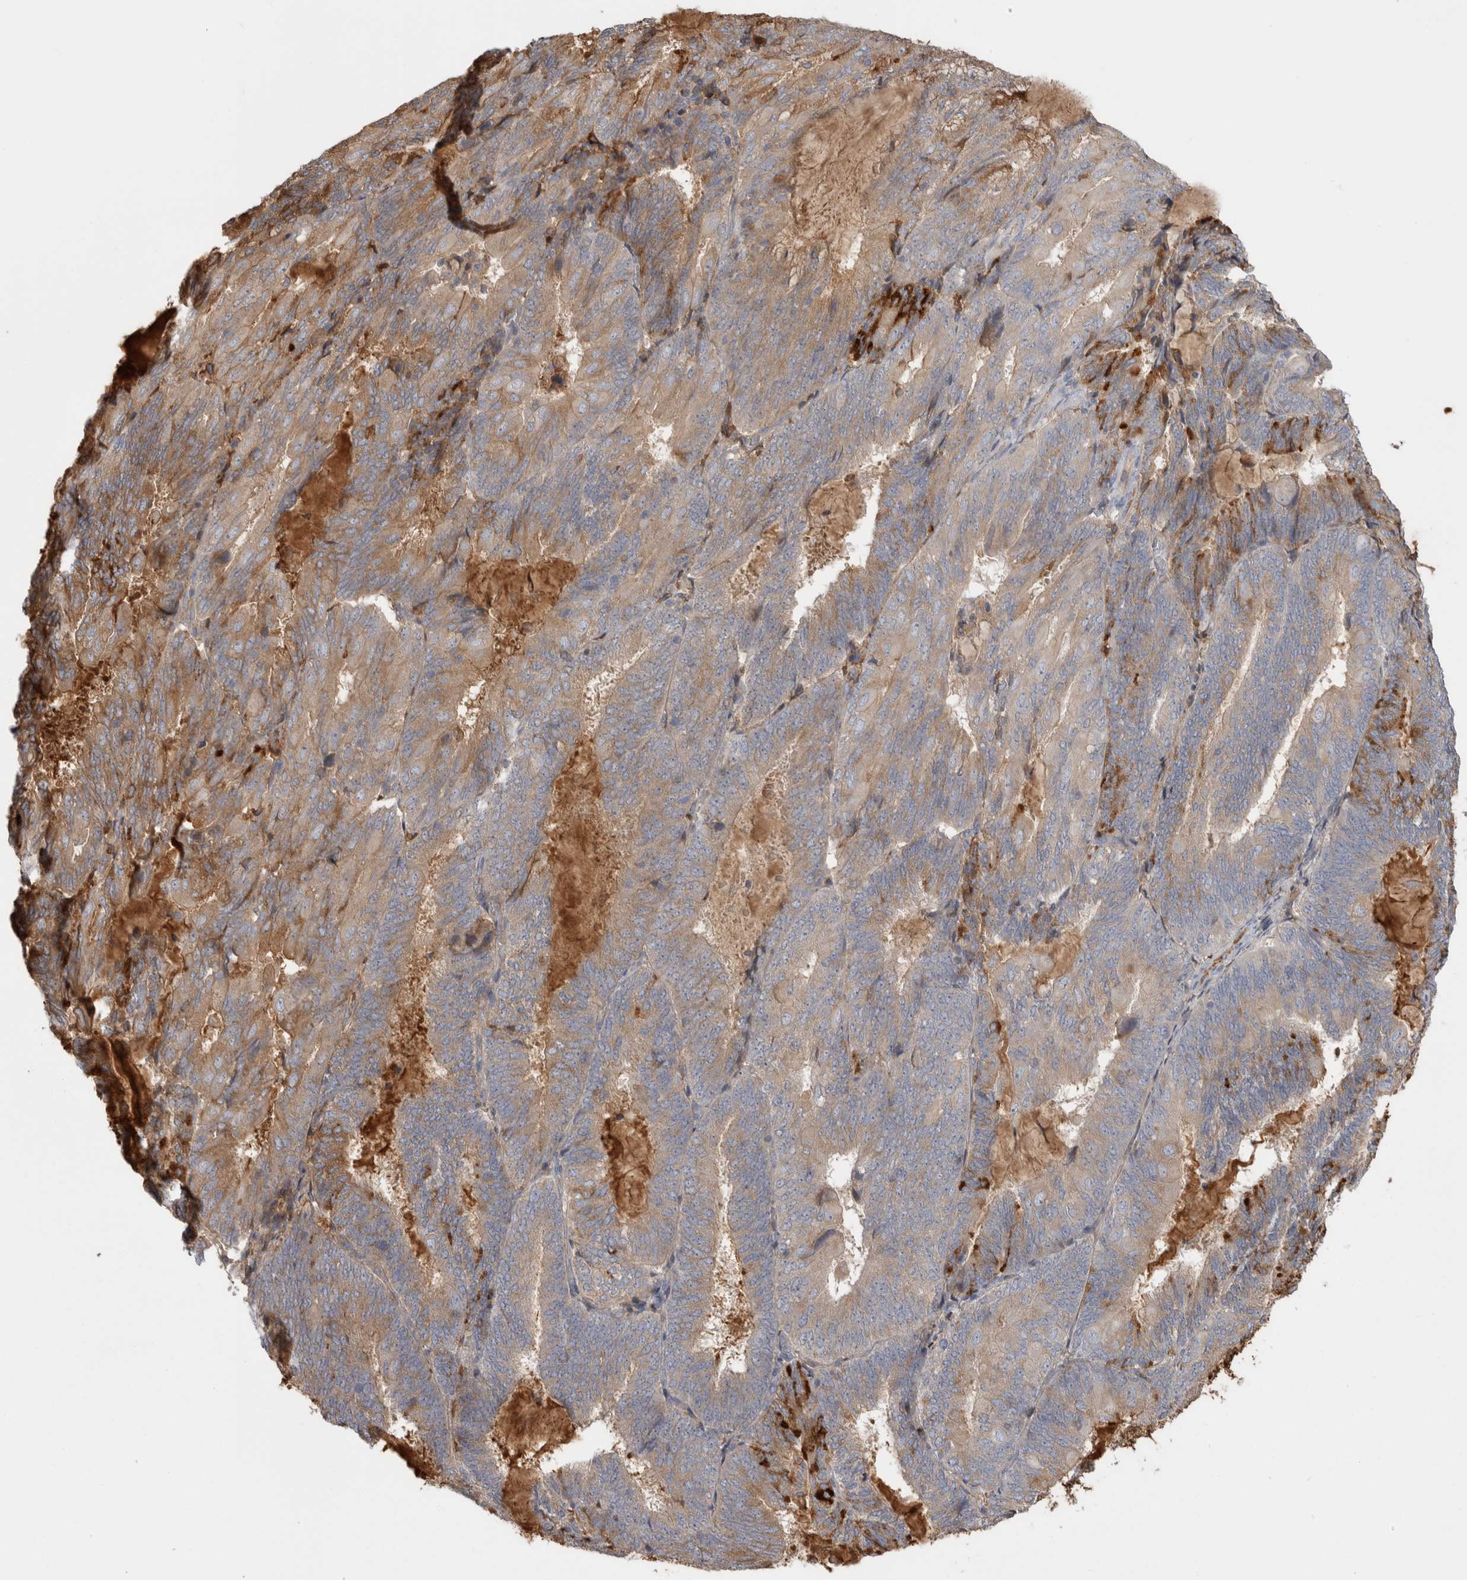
{"staining": {"intensity": "weak", "quantity": ">75%", "location": "cytoplasmic/membranous"}, "tissue": "endometrial cancer", "cell_type": "Tumor cells", "image_type": "cancer", "snomed": [{"axis": "morphology", "description": "Adenocarcinoma, NOS"}, {"axis": "topography", "description": "Endometrium"}], "caption": "This is a histology image of IHC staining of endometrial cancer (adenocarcinoma), which shows weak staining in the cytoplasmic/membranous of tumor cells.", "gene": "TBCE", "patient": {"sex": "female", "age": 81}}